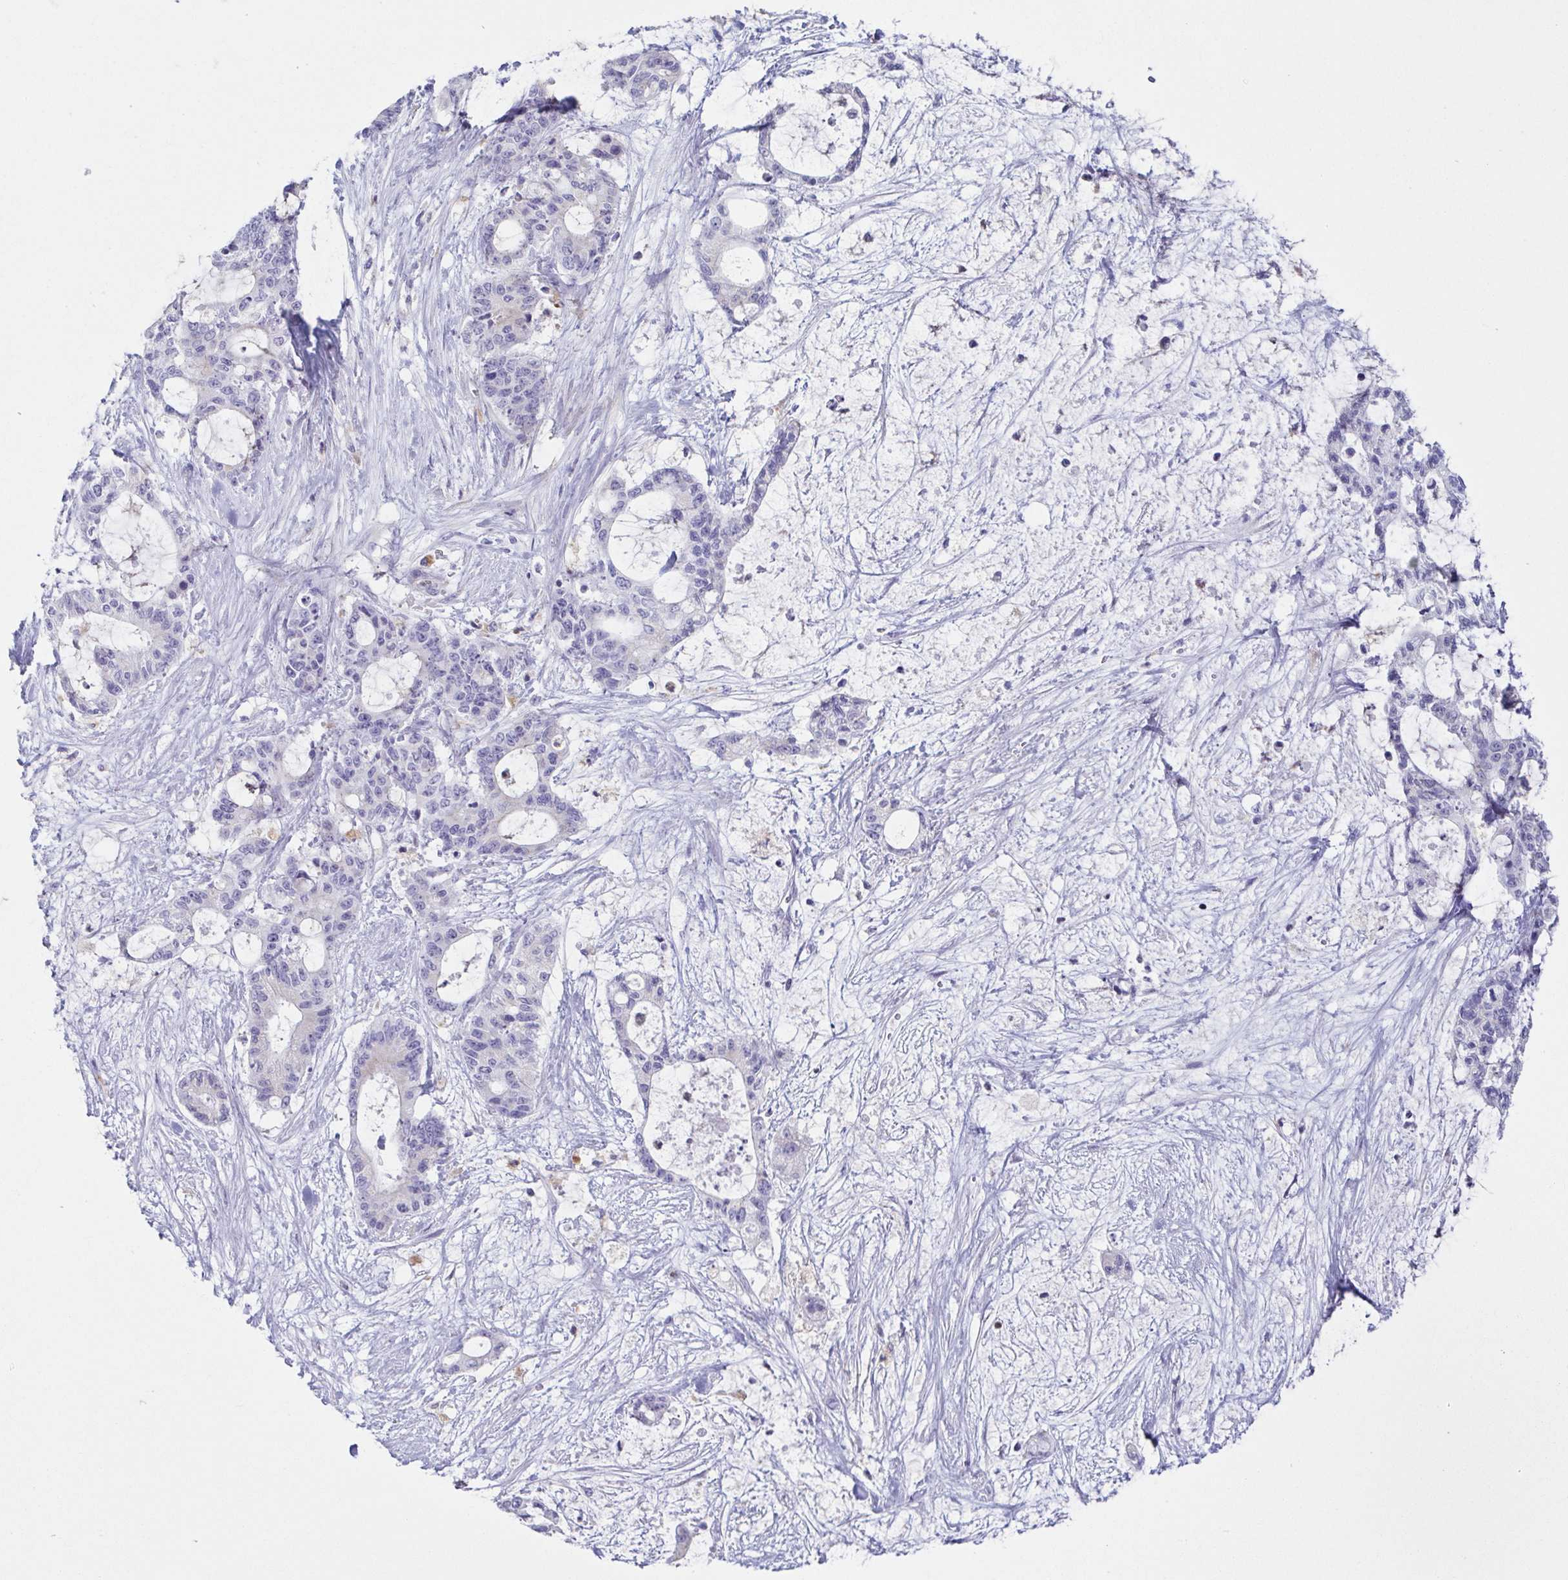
{"staining": {"intensity": "negative", "quantity": "none", "location": "none"}, "tissue": "liver cancer", "cell_type": "Tumor cells", "image_type": "cancer", "snomed": [{"axis": "morphology", "description": "Normal tissue, NOS"}, {"axis": "morphology", "description": "Cholangiocarcinoma"}, {"axis": "topography", "description": "Liver"}, {"axis": "topography", "description": "Peripheral nerve tissue"}], "caption": "A photomicrograph of human liver cancer is negative for staining in tumor cells.", "gene": "ATP6V1G2", "patient": {"sex": "female", "age": 73}}